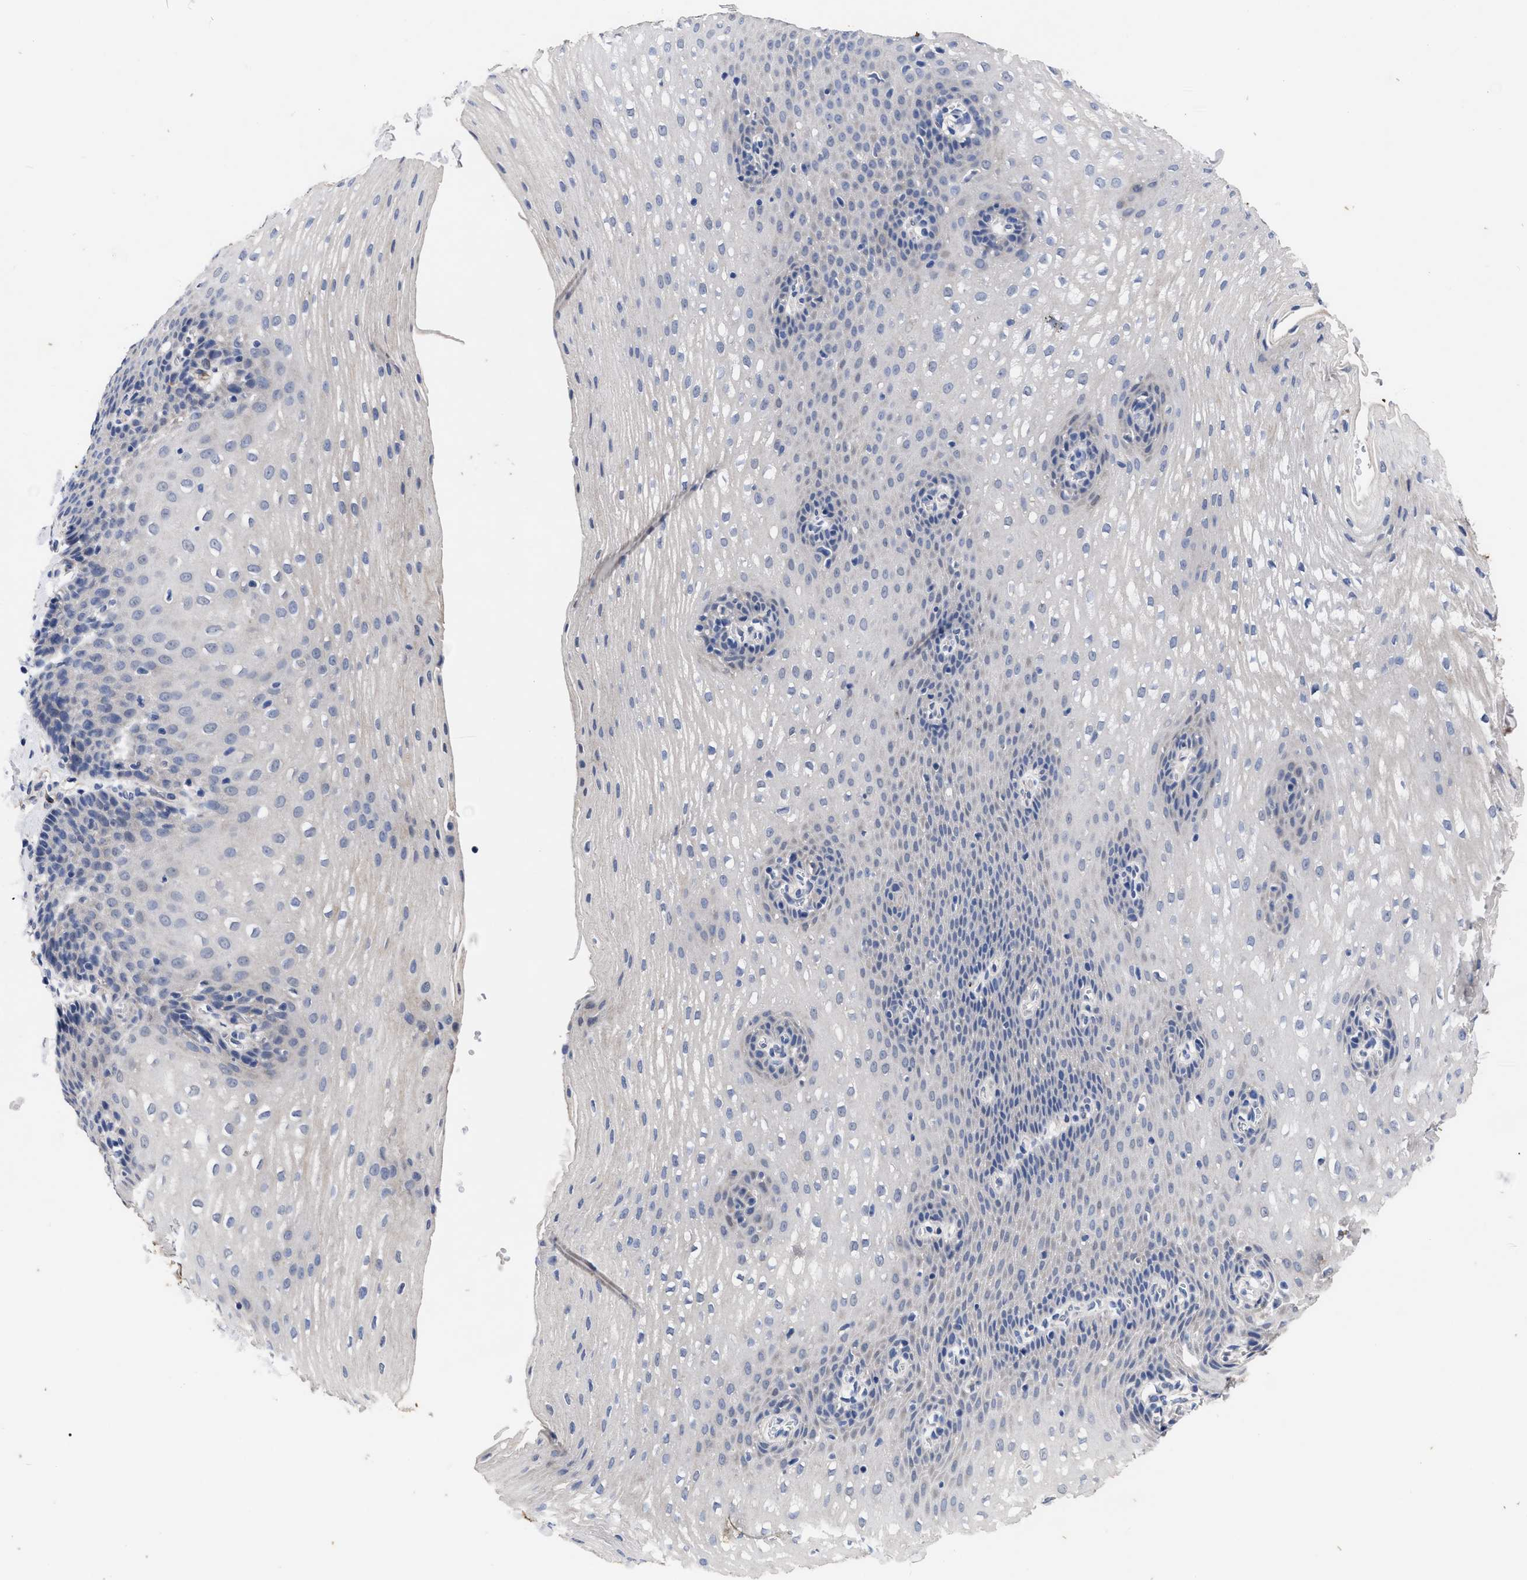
{"staining": {"intensity": "negative", "quantity": "none", "location": "none"}, "tissue": "esophagus", "cell_type": "Squamous epithelial cells", "image_type": "normal", "snomed": [{"axis": "morphology", "description": "Normal tissue, NOS"}, {"axis": "topography", "description": "Esophagus"}], "caption": "Human esophagus stained for a protein using IHC reveals no staining in squamous epithelial cells.", "gene": "CCN5", "patient": {"sex": "male", "age": 48}}